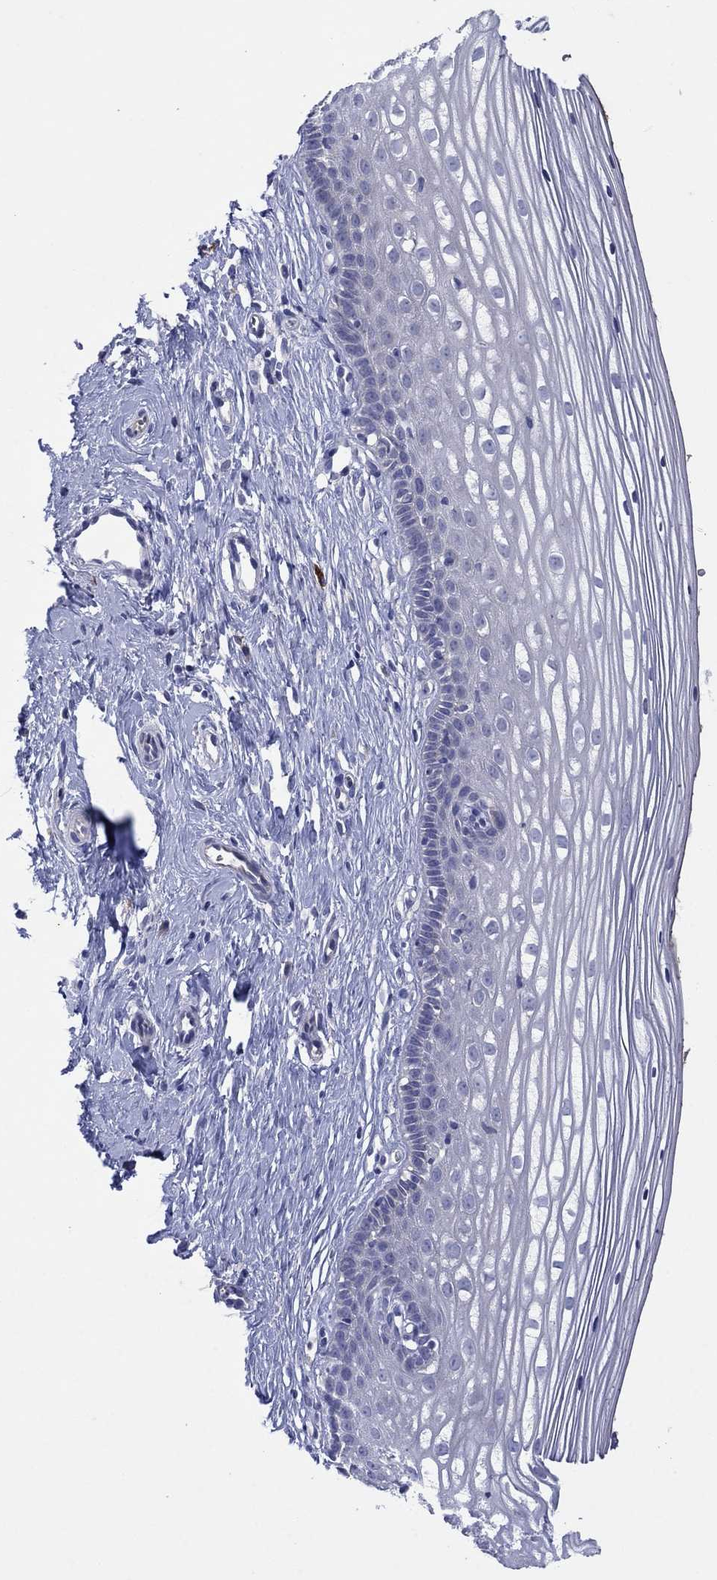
{"staining": {"intensity": "strong", "quantity": ">75%", "location": "cytoplasmic/membranous"}, "tissue": "cervix", "cell_type": "Glandular cells", "image_type": "normal", "snomed": [{"axis": "morphology", "description": "Normal tissue, NOS"}, {"axis": "topography", "description": "Cervix"}], "caption": "This histopathology image displays immunohistochemistry (IHC) staining of normal human cervix, with high strong cytoplasmic/membranous positivity in about >75% of glandular cells.", "gene": "PLCL2", "patient": {"sex": "female", "age": 40}}